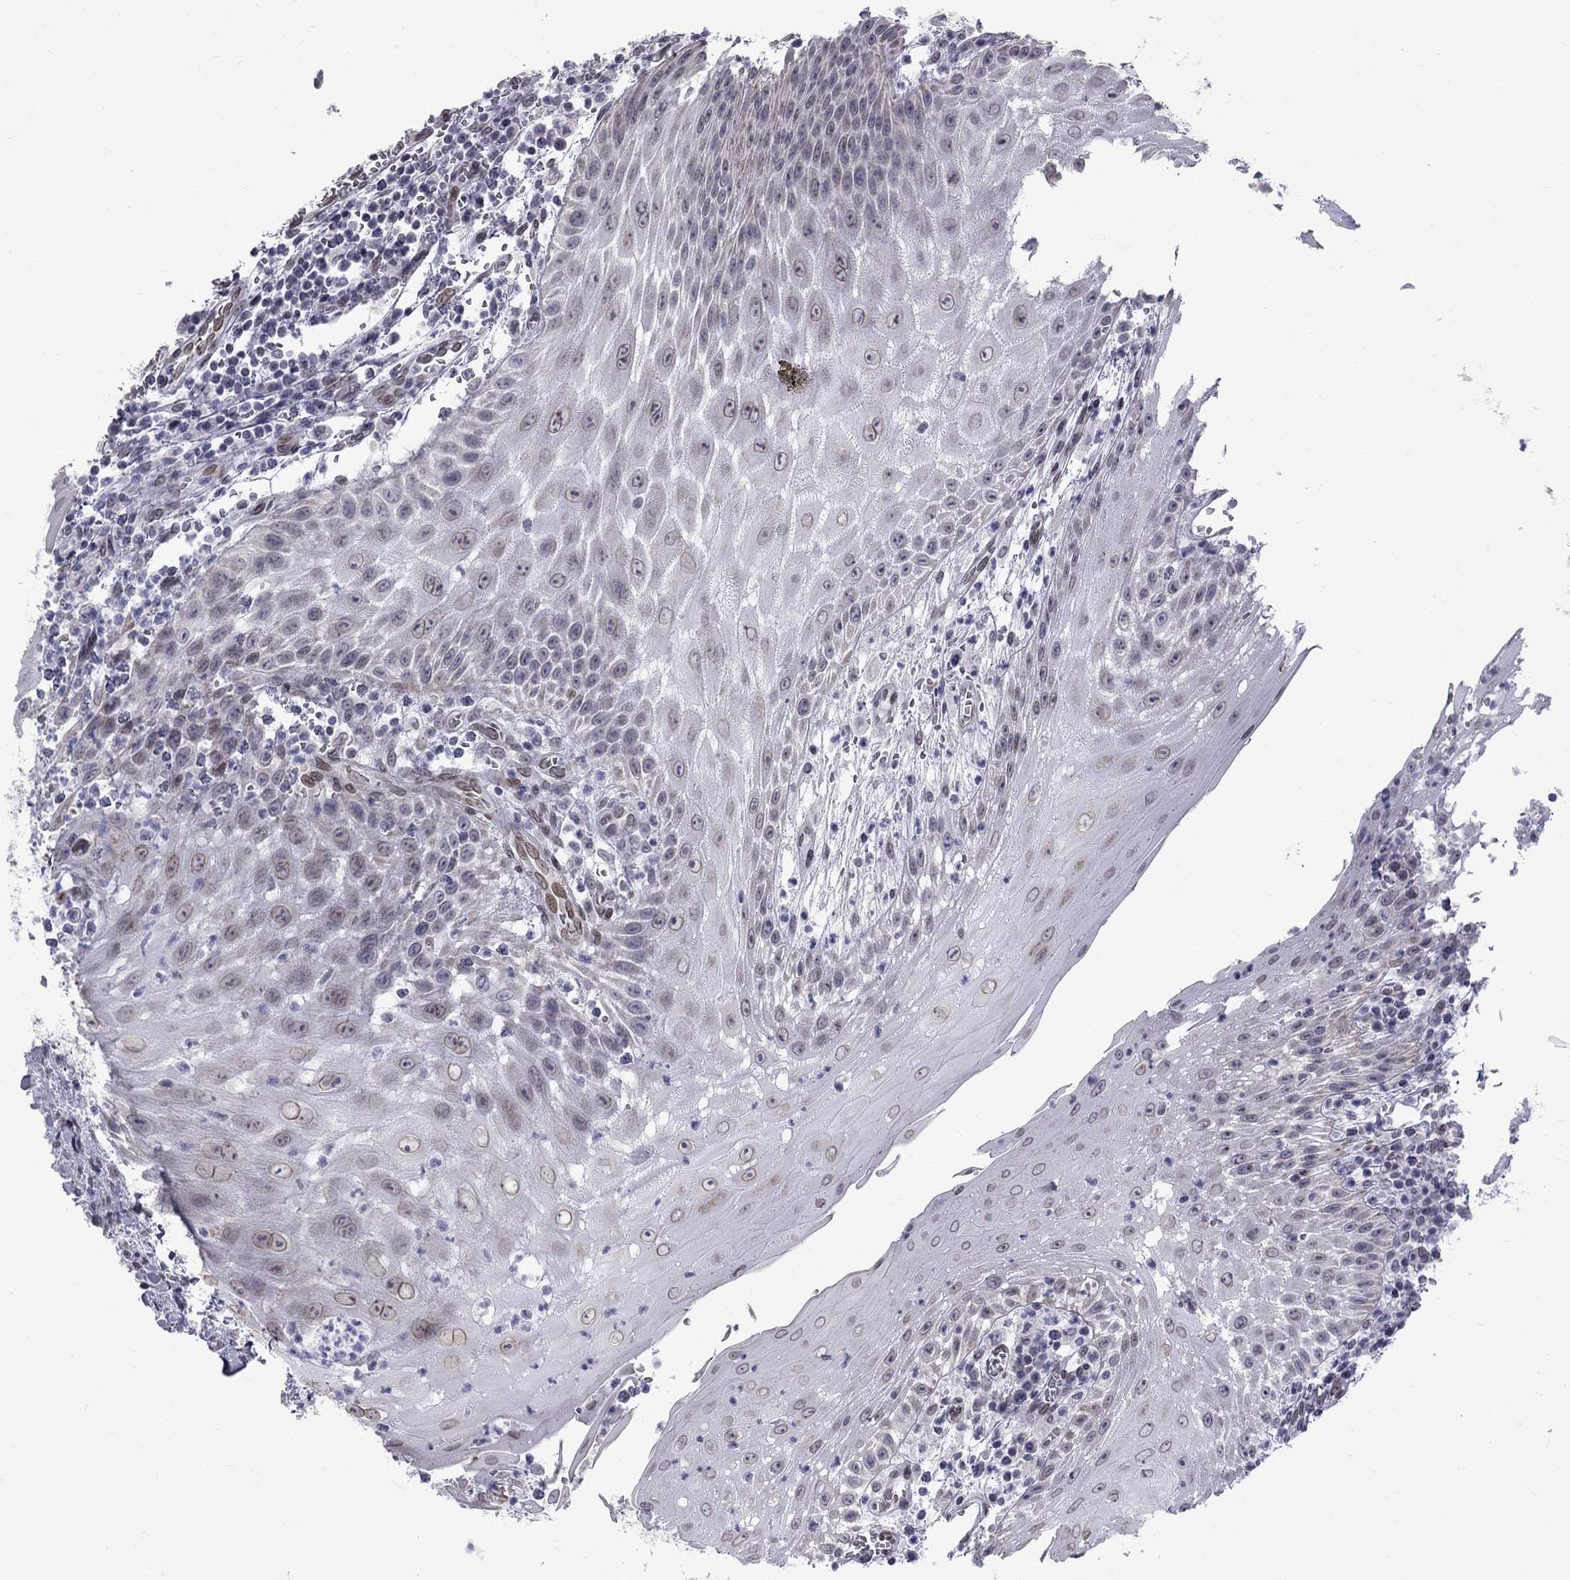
{"staining": {"intensity": "weak", "quantity": "<25%", "location": "nuclear"}, "tissue": "head and neck cancer", "cell_type": "Tumor cells", "image_type": "cancer", "snomed": [{"axis": "morphology", "description": "Squamous cell carcinoma, NOS"}, {"axis": "topography", "description": "Oral tissue"}, {"axis": "topography", "description": "Head-Neck"}], "caption": "The histopathology image reveals no significant staining in tumor cells of head and neck squamous cell carcinoma.", "gene": "CLTCL1", "patient": {"sex": "male", "age": 58}}